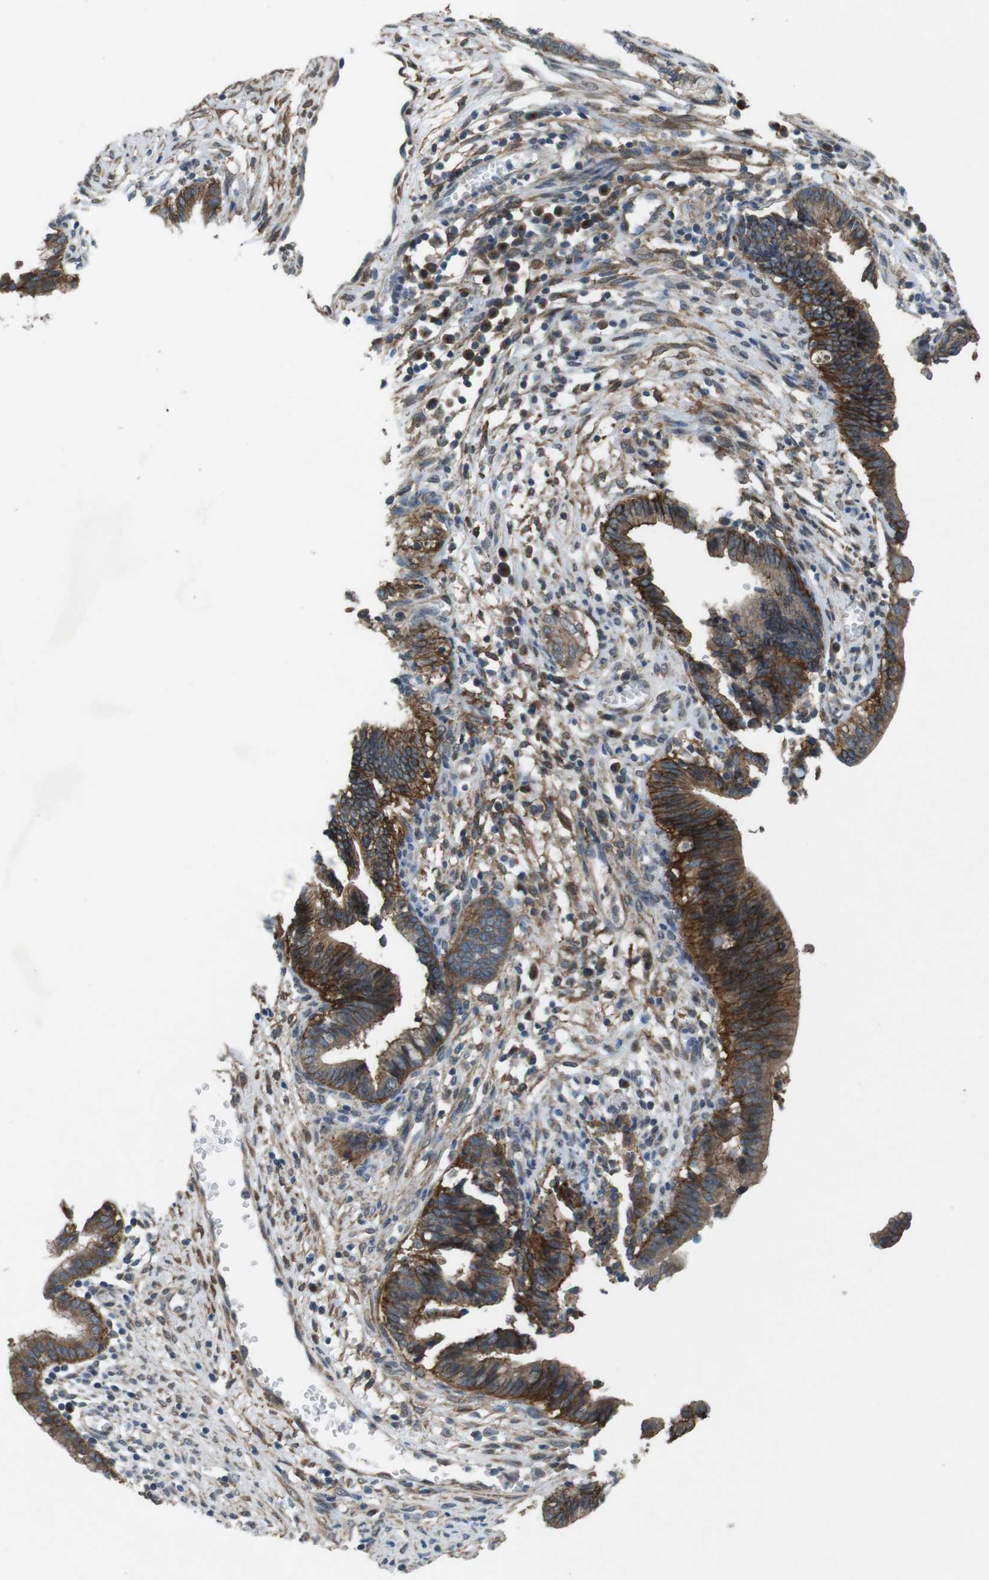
{"staining": {"intensity": "strong", "quantity": ">75%", "location": "cytoplasmic/membranous"}, "tissue": "cervical cancer", "cell_type": "Tumor cells", "image_type": "cancer", "snomed": [{"axis": "morphology", "description": "Adenocarcinoma, NOS"}, {"axis": "topography", "description": "Cervix"}], "caption": "Immunohistochemistry (IHC) image of cervical cancer (adenocarcinoma) stained for a protein (brown), which demonstrates high levels of strong cytoplasmic/membranous staining in approximately >75% of tumor cells.", "gene": "CLDN7", "patient": {"sex": "female", "age": 44}}